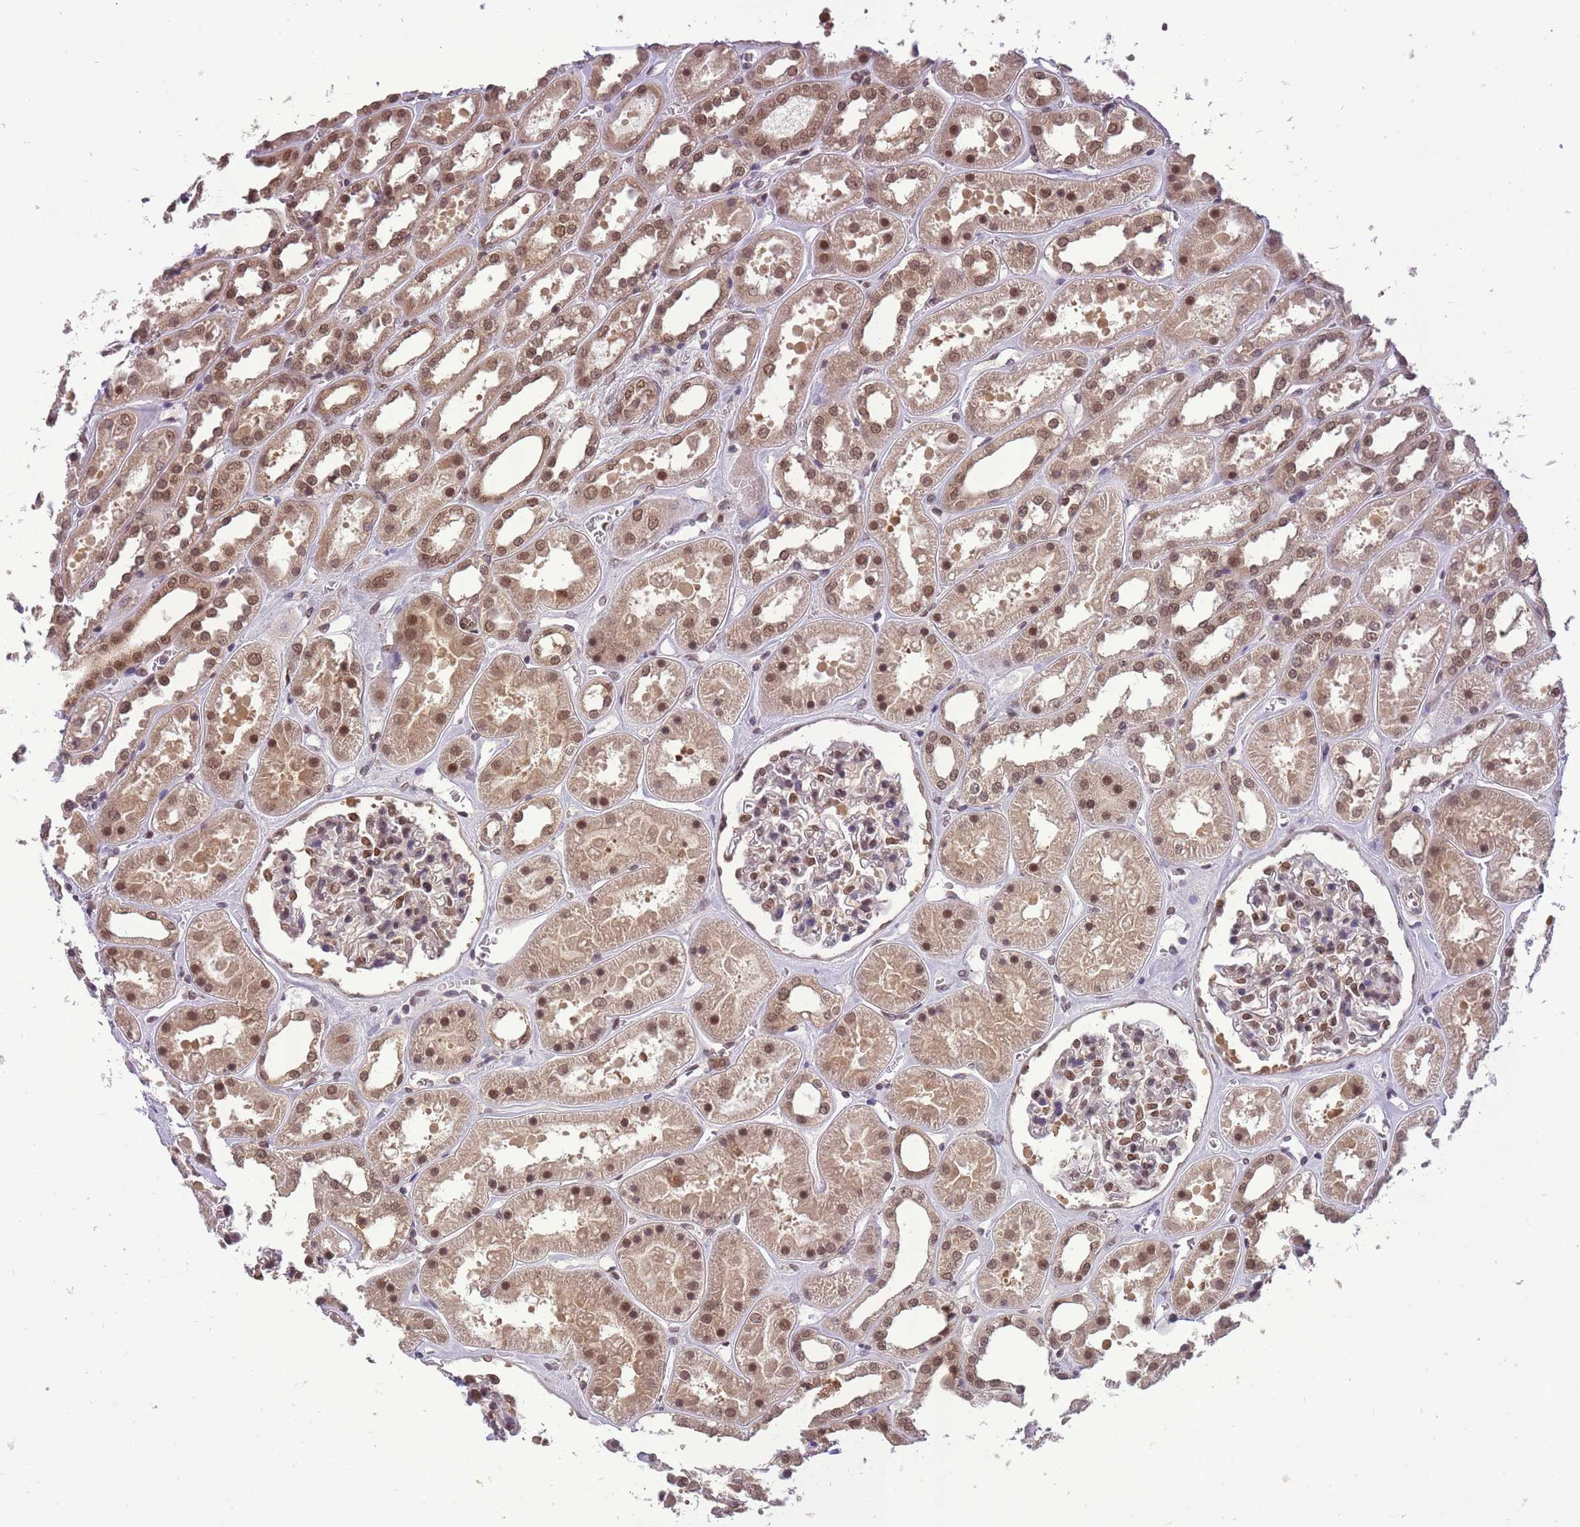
{"staining": {"intensity": "moderate", "quantity": "<25%", "location": "nuclear"}, "tissue": "kidney", "cell_type": "Cells in glomeruli", "image_type": "normal", "snomed": [{"axis": "morphology", "description": "Normal tissue, NOS"}, {"axis": "topography", "description": "Kidney"}], "caption": "Immunohistochemical staining of benign human kidney shows <25% levels of moderate nuclear protein expression in about <25% of cells in glomeruli.", "gene": "CDIP1", "patient": {"sex": "female", "age": 41}}